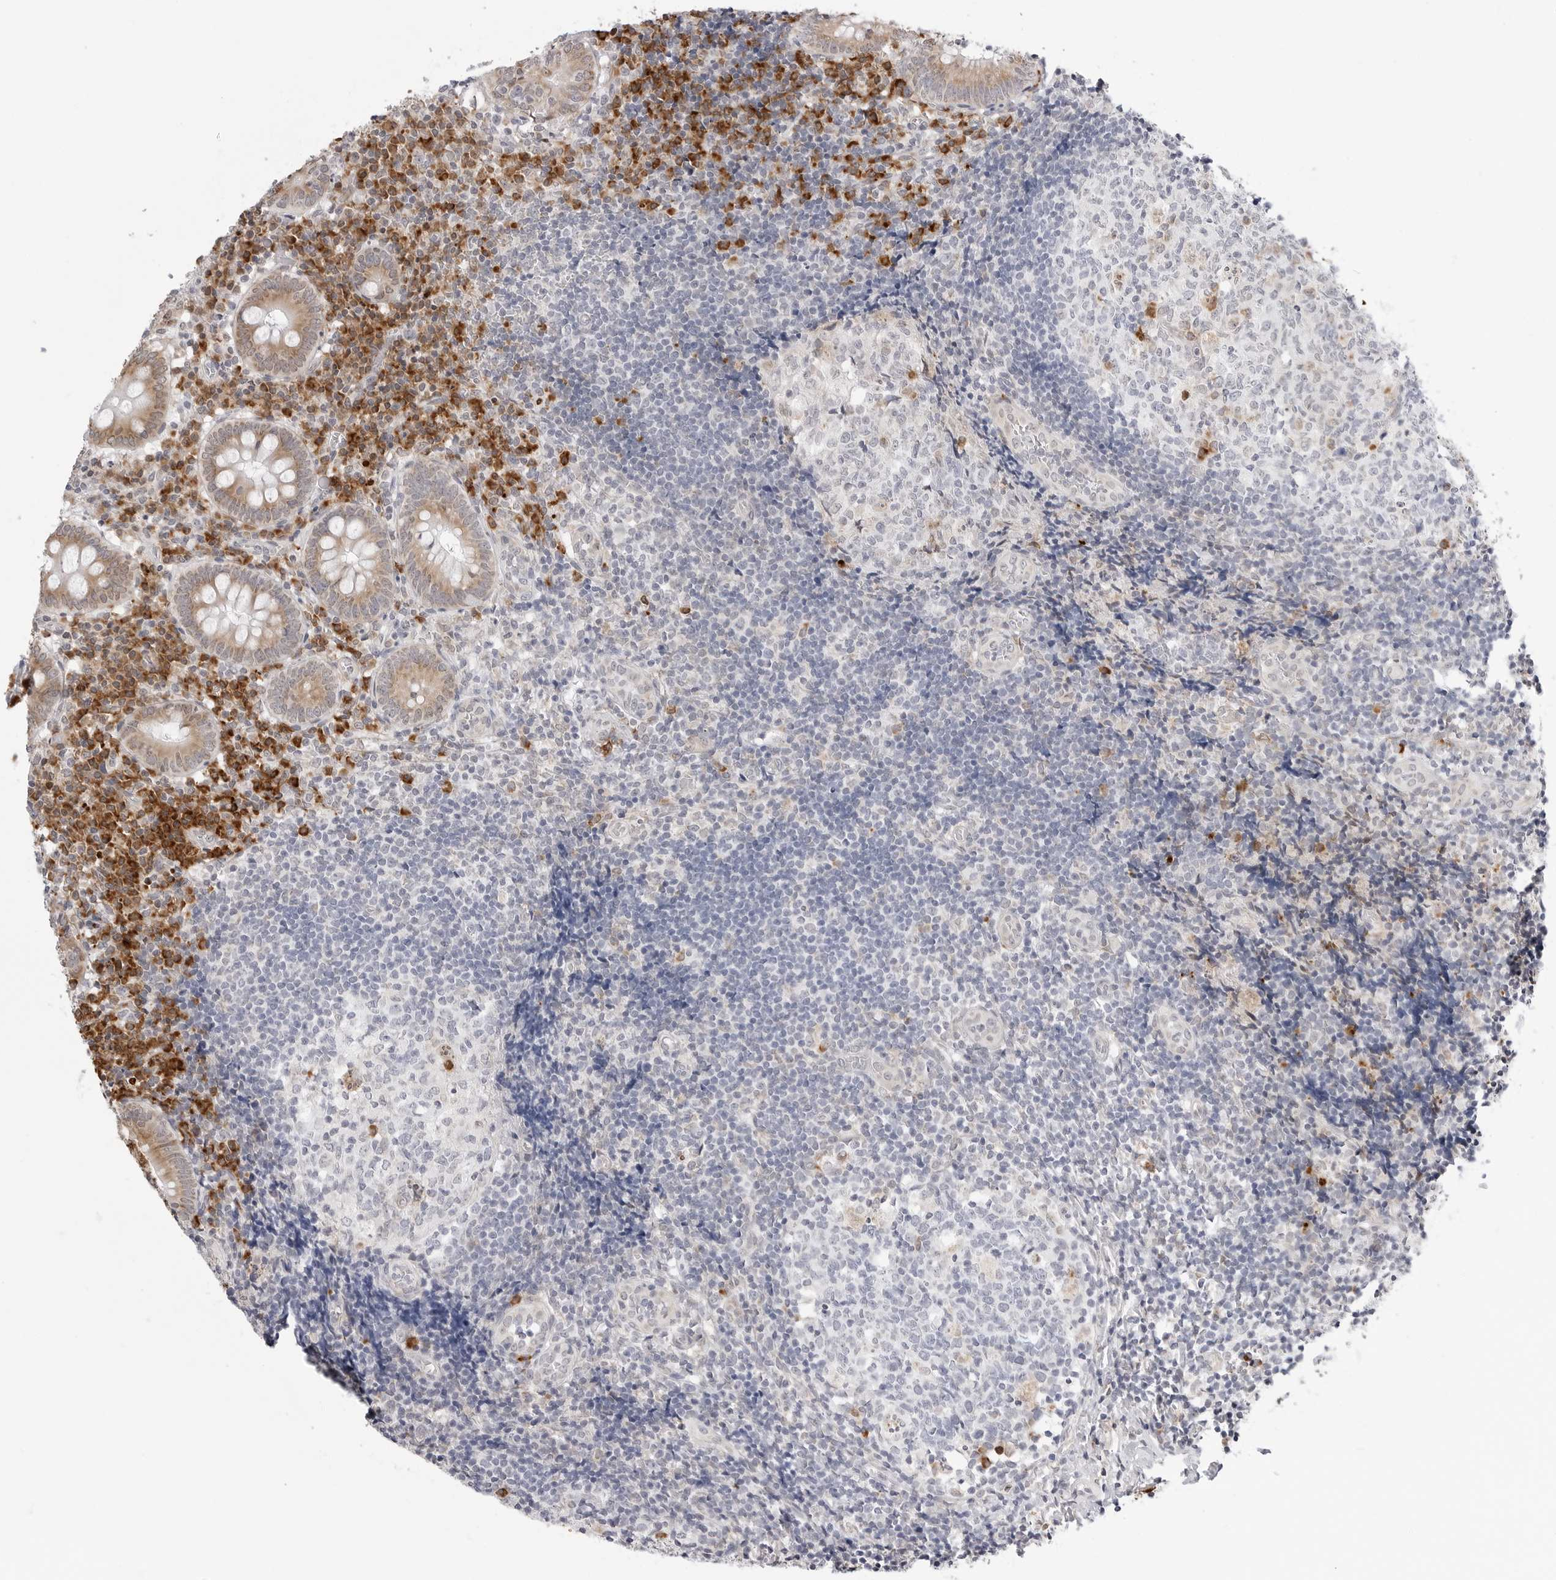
{"staining": {"intensity": "moderate", "quantity": ">75%", "location": "cytoplasmic/membranous"}, "tissue": "appendix", "cell_type": "Glandular cells", "image_type": "normal", "snomed": [{"axis": "morphology", "description": "Normal tissue, NOS"}, {"axis": "topography", "description": "Appendix"}], "caption": "Approximately >75% of glandular cells in unremarkable appendix exhibit moderate cytoplasmic/membranous protein expression as visualized by brown immunohistochemical staining.", "gene": "RPN1", "patient": {"sex": "male", "age": 8}}